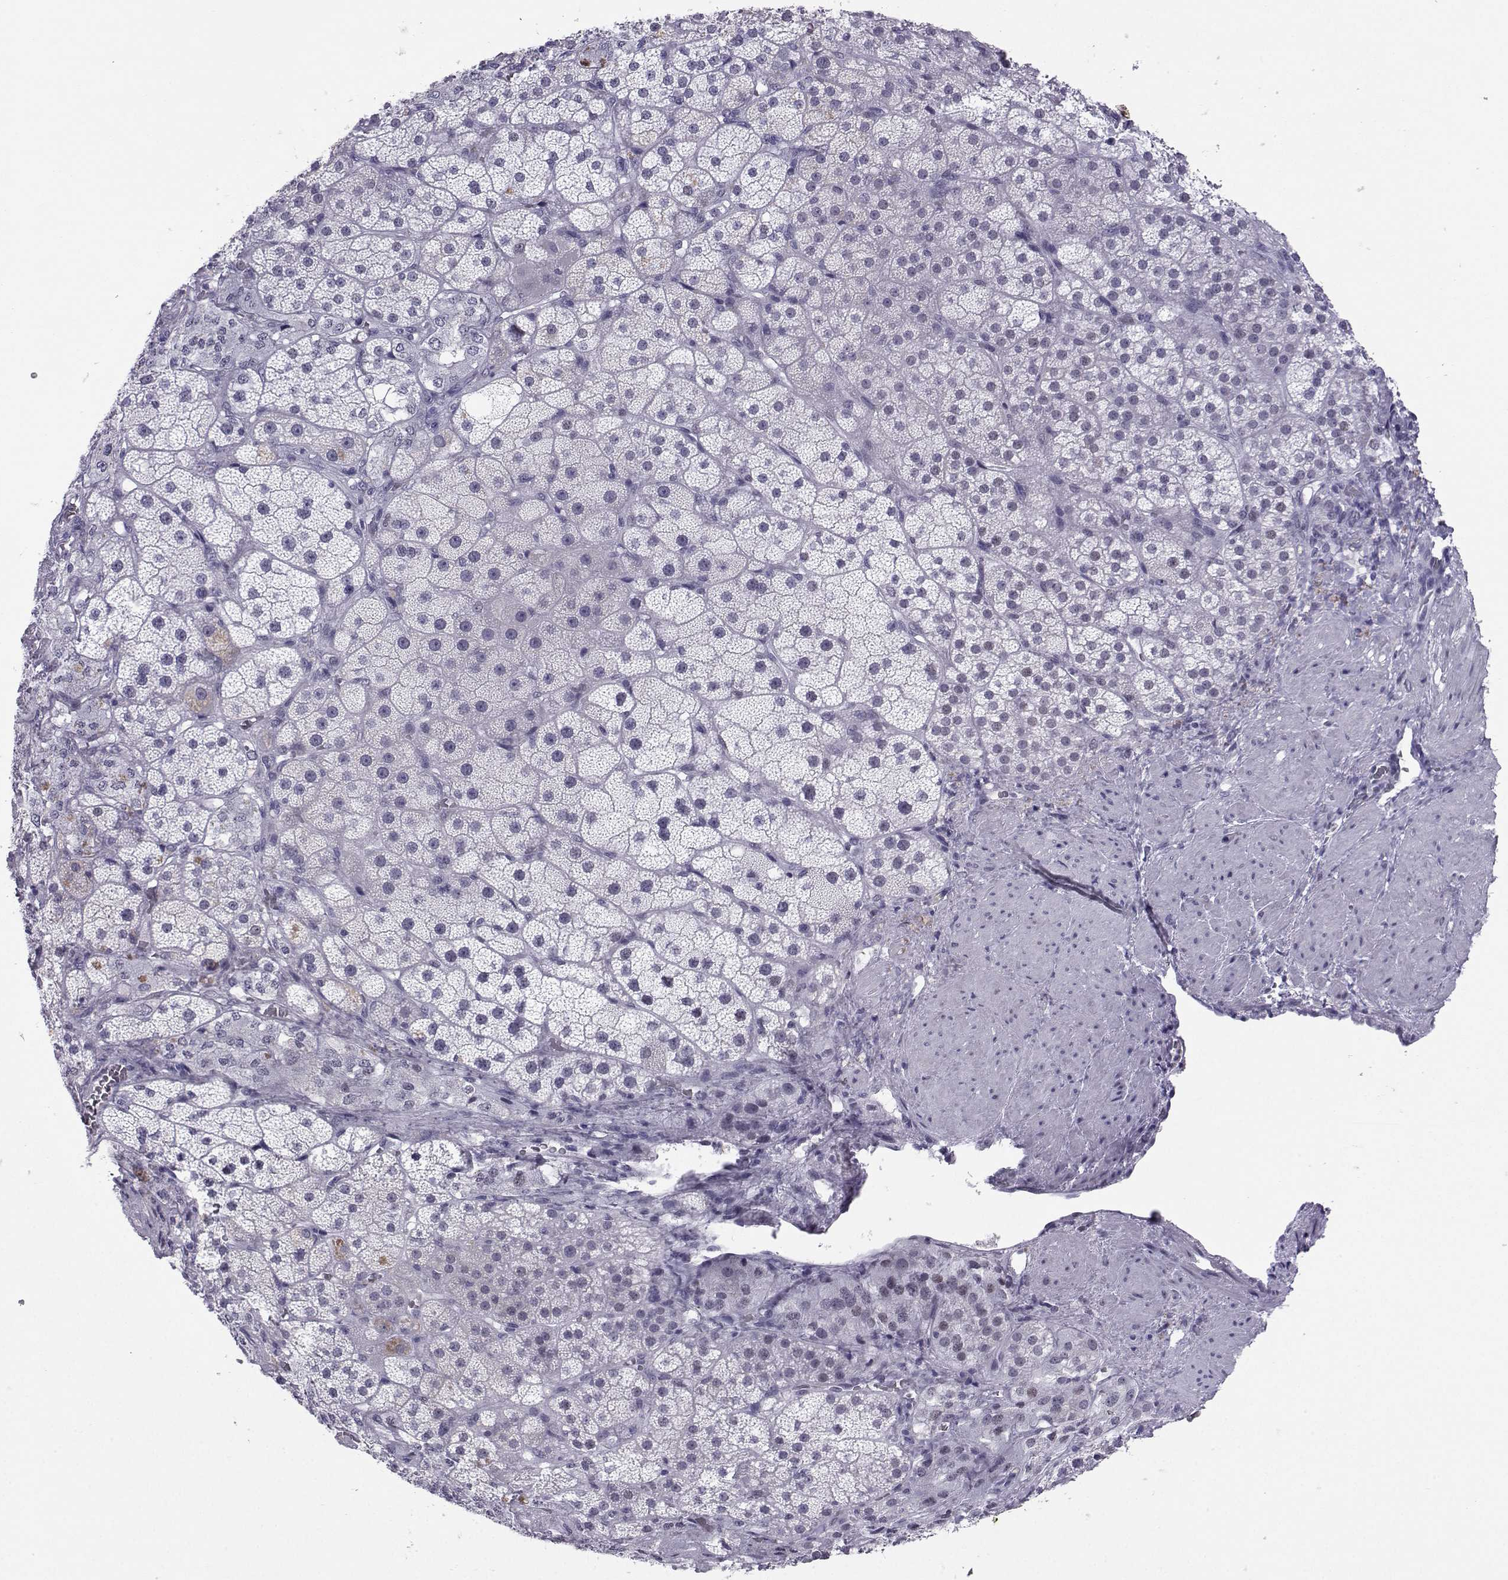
{"staining": {"intensity": "negative", "quantity": "none", "location": "none"}, "tissue": "adrenal gland", "cell_type": "Glandular cells", "image_type": "normal", "snomed": [{"axis": "morphology", "description": "Normal tissue, NOS"}, {"axis": "topography", "description": "Adrenal gland"}], "caption": "This photomicrograph is of normal adrenal gland stained with immunohistochemistry to label a protein in brown with the nuclei are counter-stained blue. There is no staining in glandular cells.", "gene": "LORICRIN", "patient": {"sex": "male", "age": 57}}